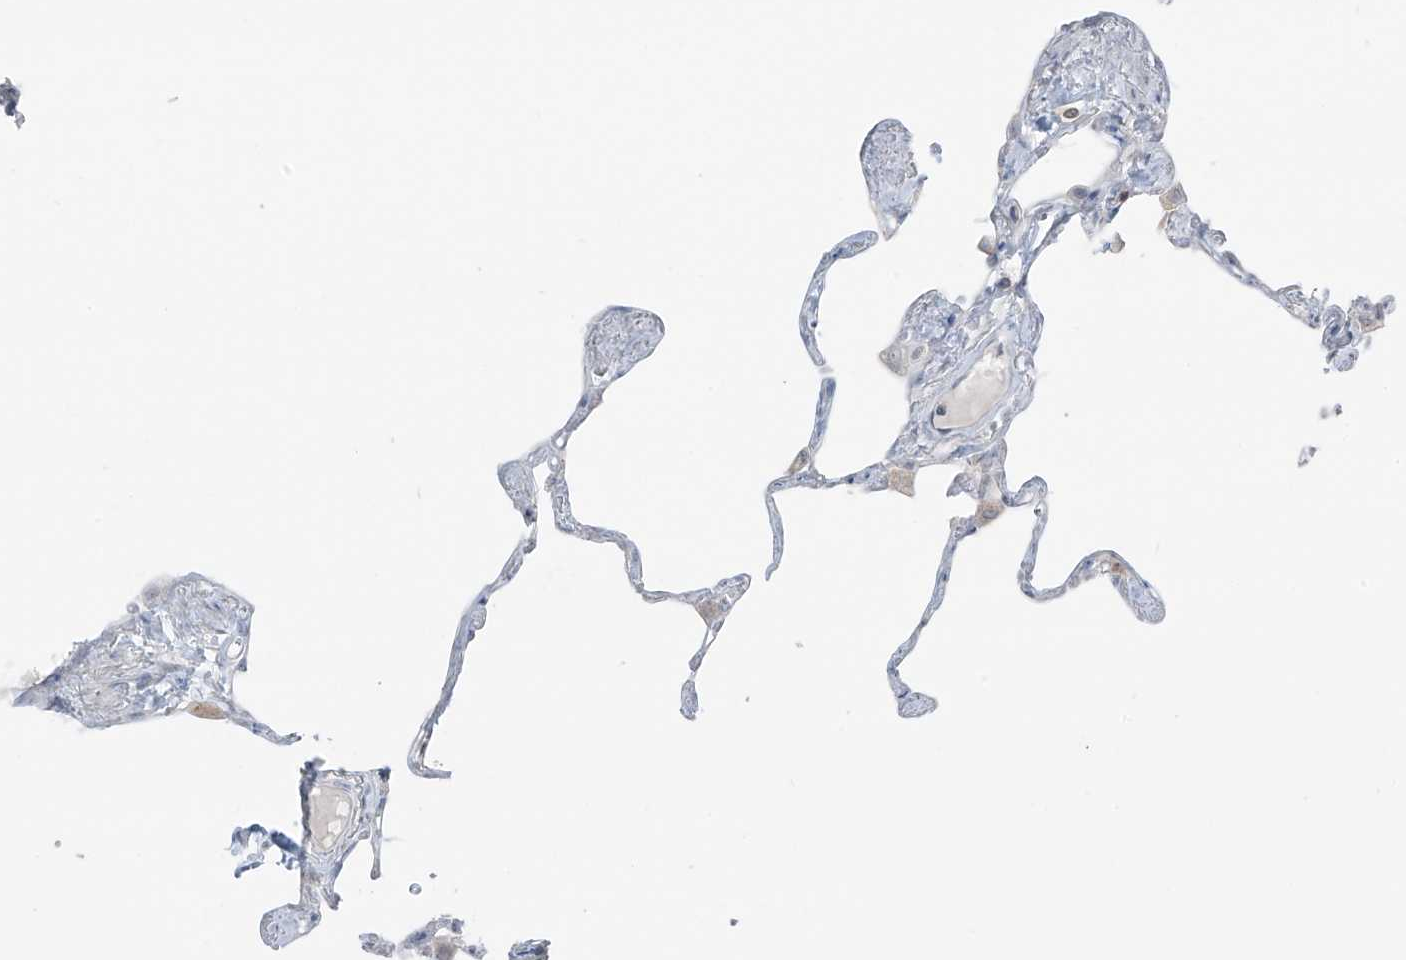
{"staining": {"intensity": "negative", "quantity": "none", "location": "none"}, "tissue": "lung", "cell_type": "Alveolar cells", "image_type": "normal", "snomed": [{"axis": "morphology", "description": "Normal tissue, NOS"}, {"axis": "topography", "description": "Lung"}], "caption": "A high-resolution histopathology image shows immunohistochemistry staining of unremarkable lung, which displays no significant staining in alveolar cells.", "gene": "PRDM6", "patient": {"sex": "male", "age": 65}}